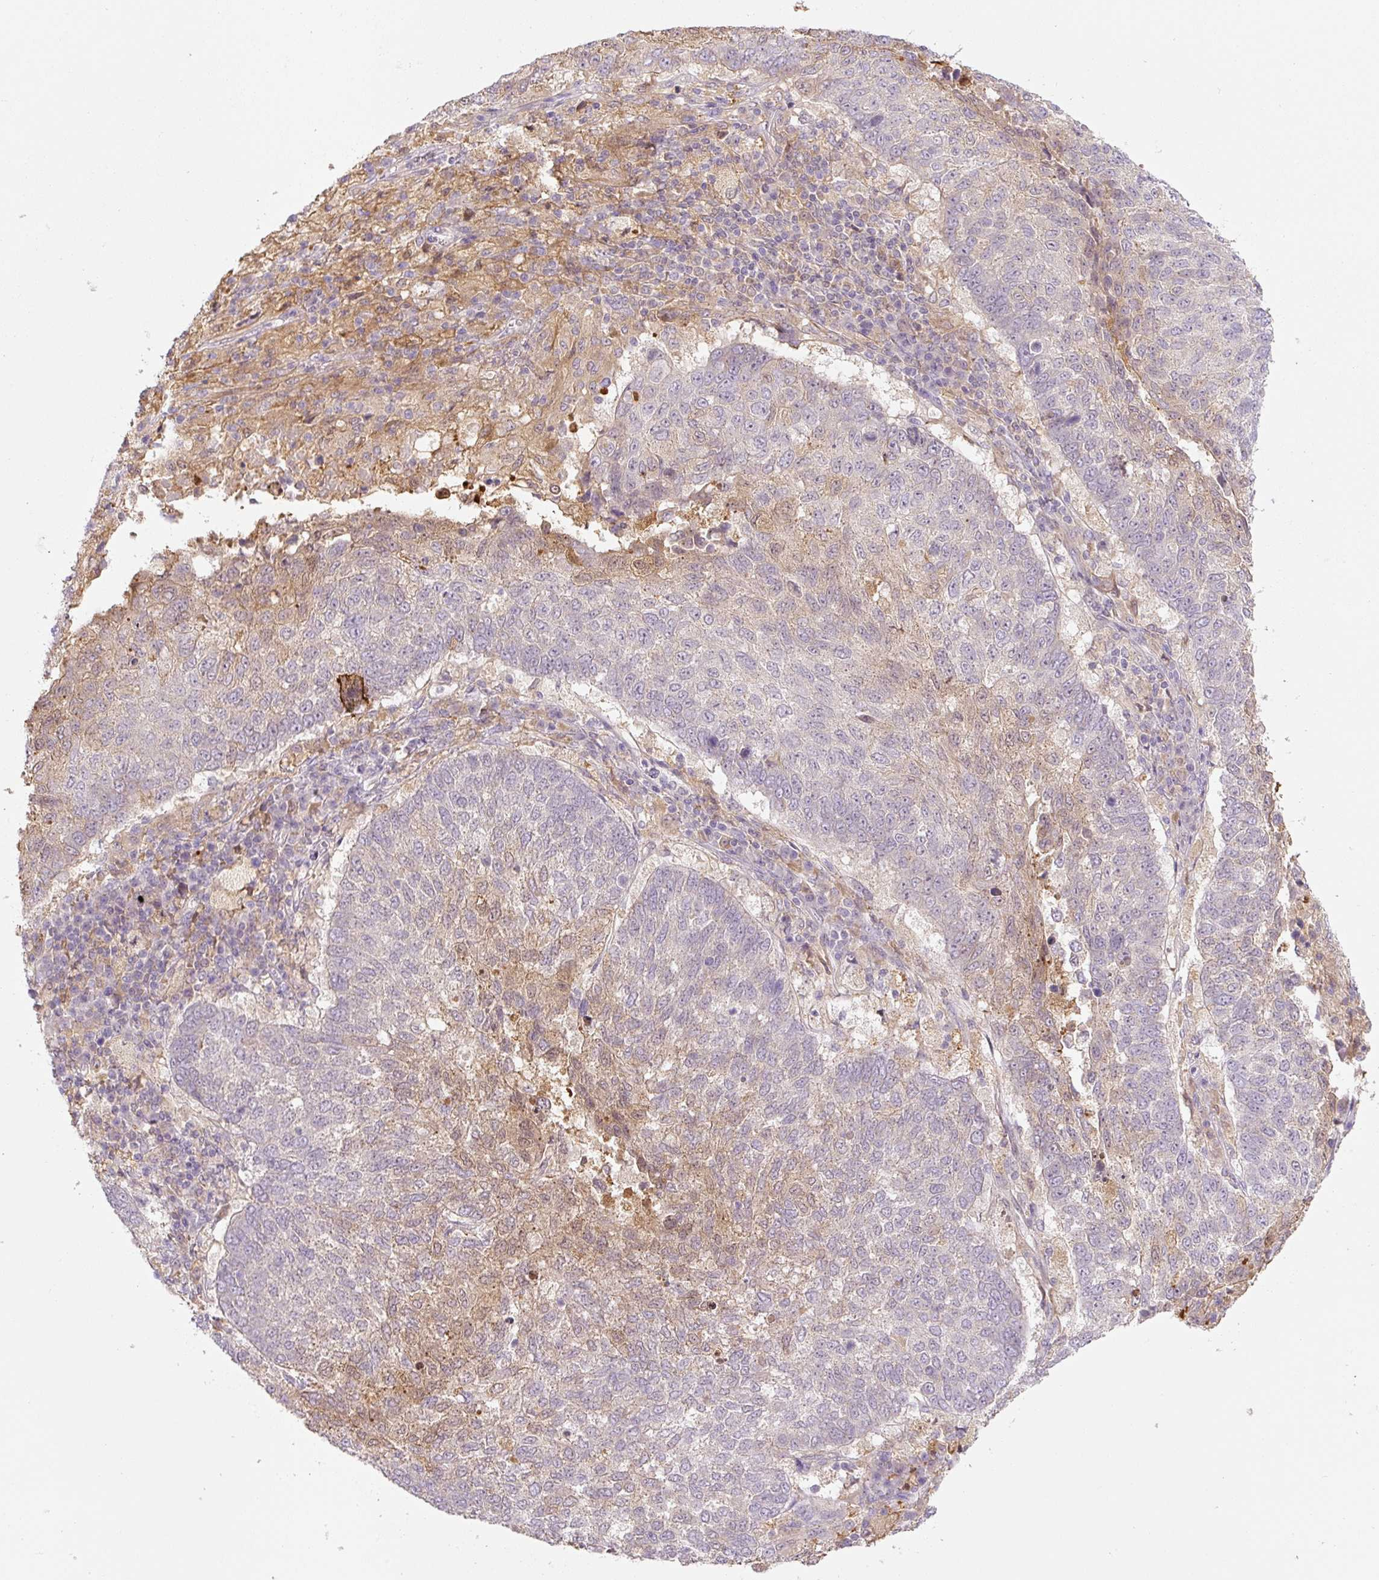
{"staining": {"intensity": "weak", "quantity": "<25%", "location": "cytoplasmic/membranous"}, "tissue": "lung cancer", "cell_type": "Tumor cells", "image_type": "cancer", "snomed": [{"axis": "morphology", "description": "Squamous cell carcinoma, NOS"}, {"axis": "topography", "description": "Lung"}], "caption": "The micrograph exhibits no significant expression in tumor cells of lung squamous cell carcinoma.", "gene": "SPSB2", "patient": {"sex": "male", "age": 73}}